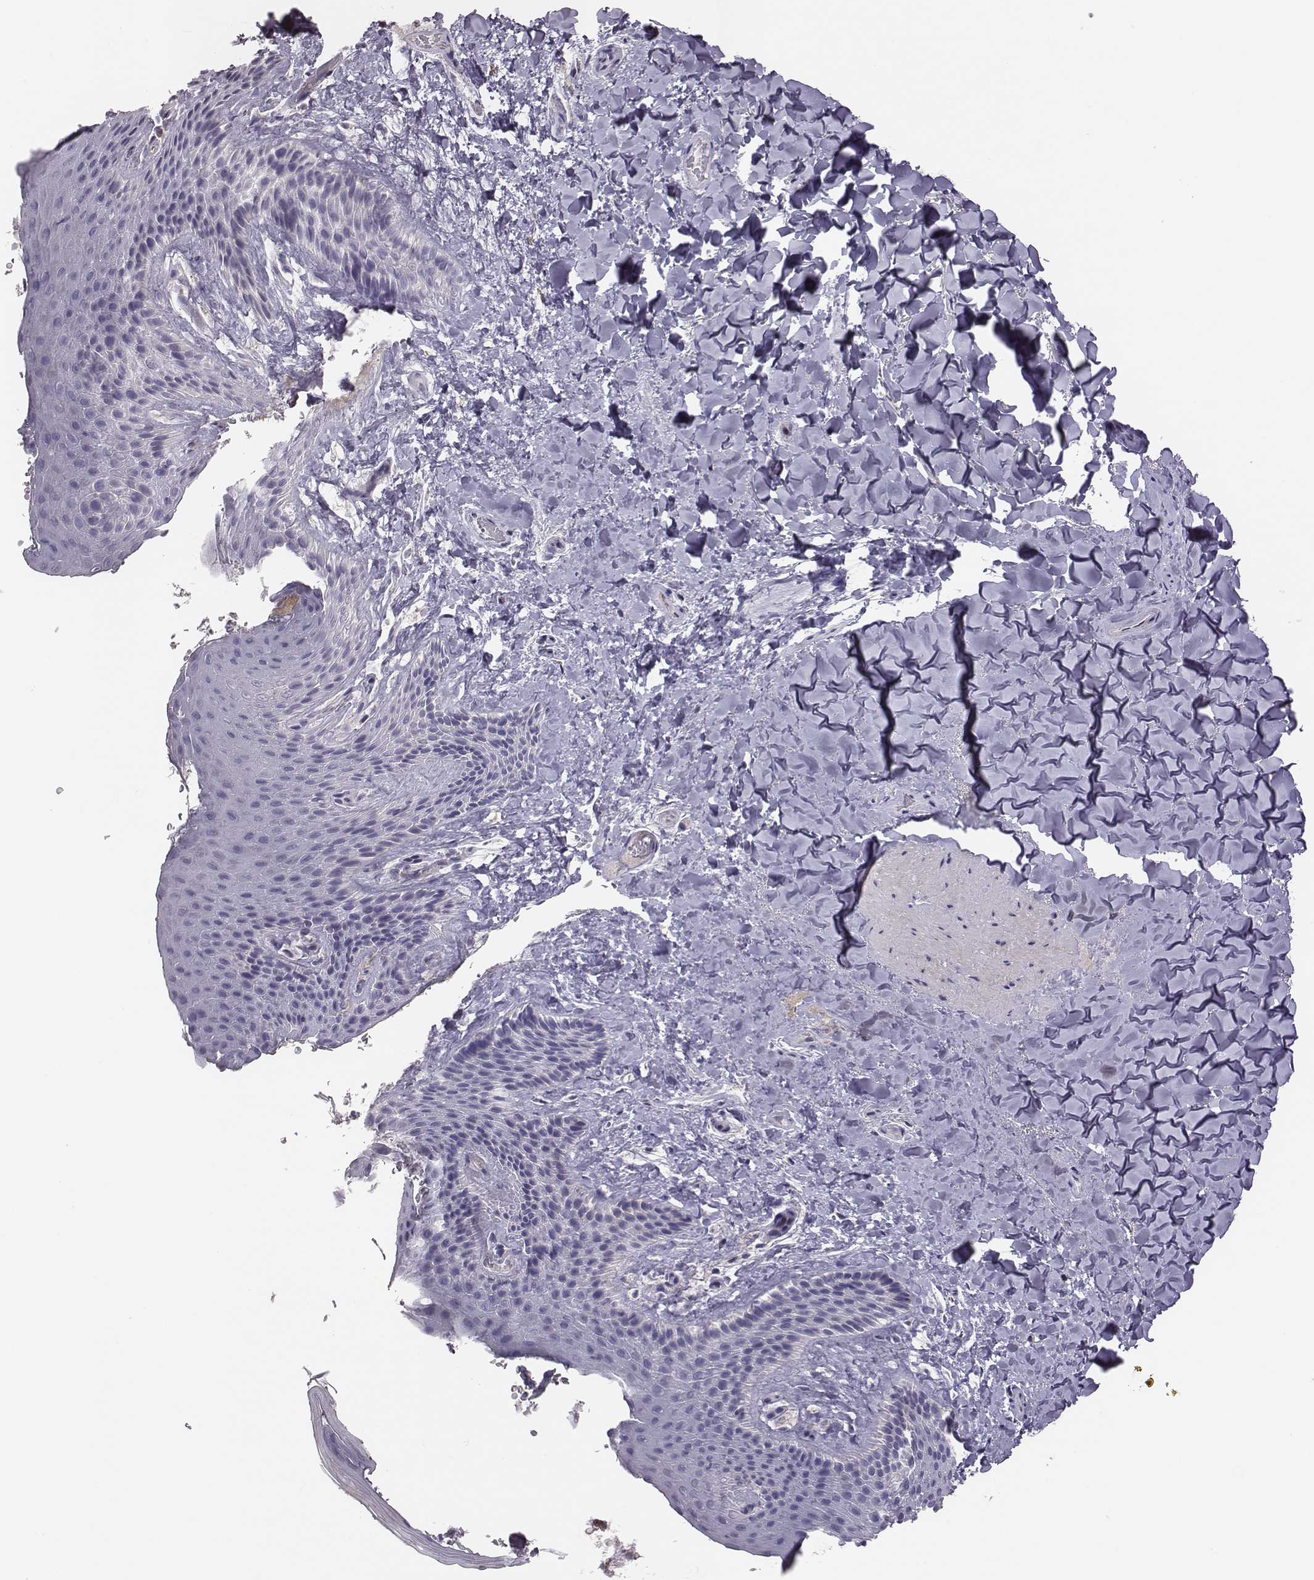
{"staining": {"intensity": "negative", "quantity": "none", "location": "none"}, "tissue": "skin", "cell_type": "Epidermal cells", "image_type": "normal", "snomed": [{"axis": "morphology", "description": "Normal tissue, NOS"}, {"axis": "topography", "description": "Anal"}], "caption": "Immunohistochemical staining of unremarkable skin shows no significant expression in epidermal cells. (Immunohistochemistry, brightfield microscopy, high magnification).", "gene": "KMO", "patient": {"sex": "male", "age": 36}}